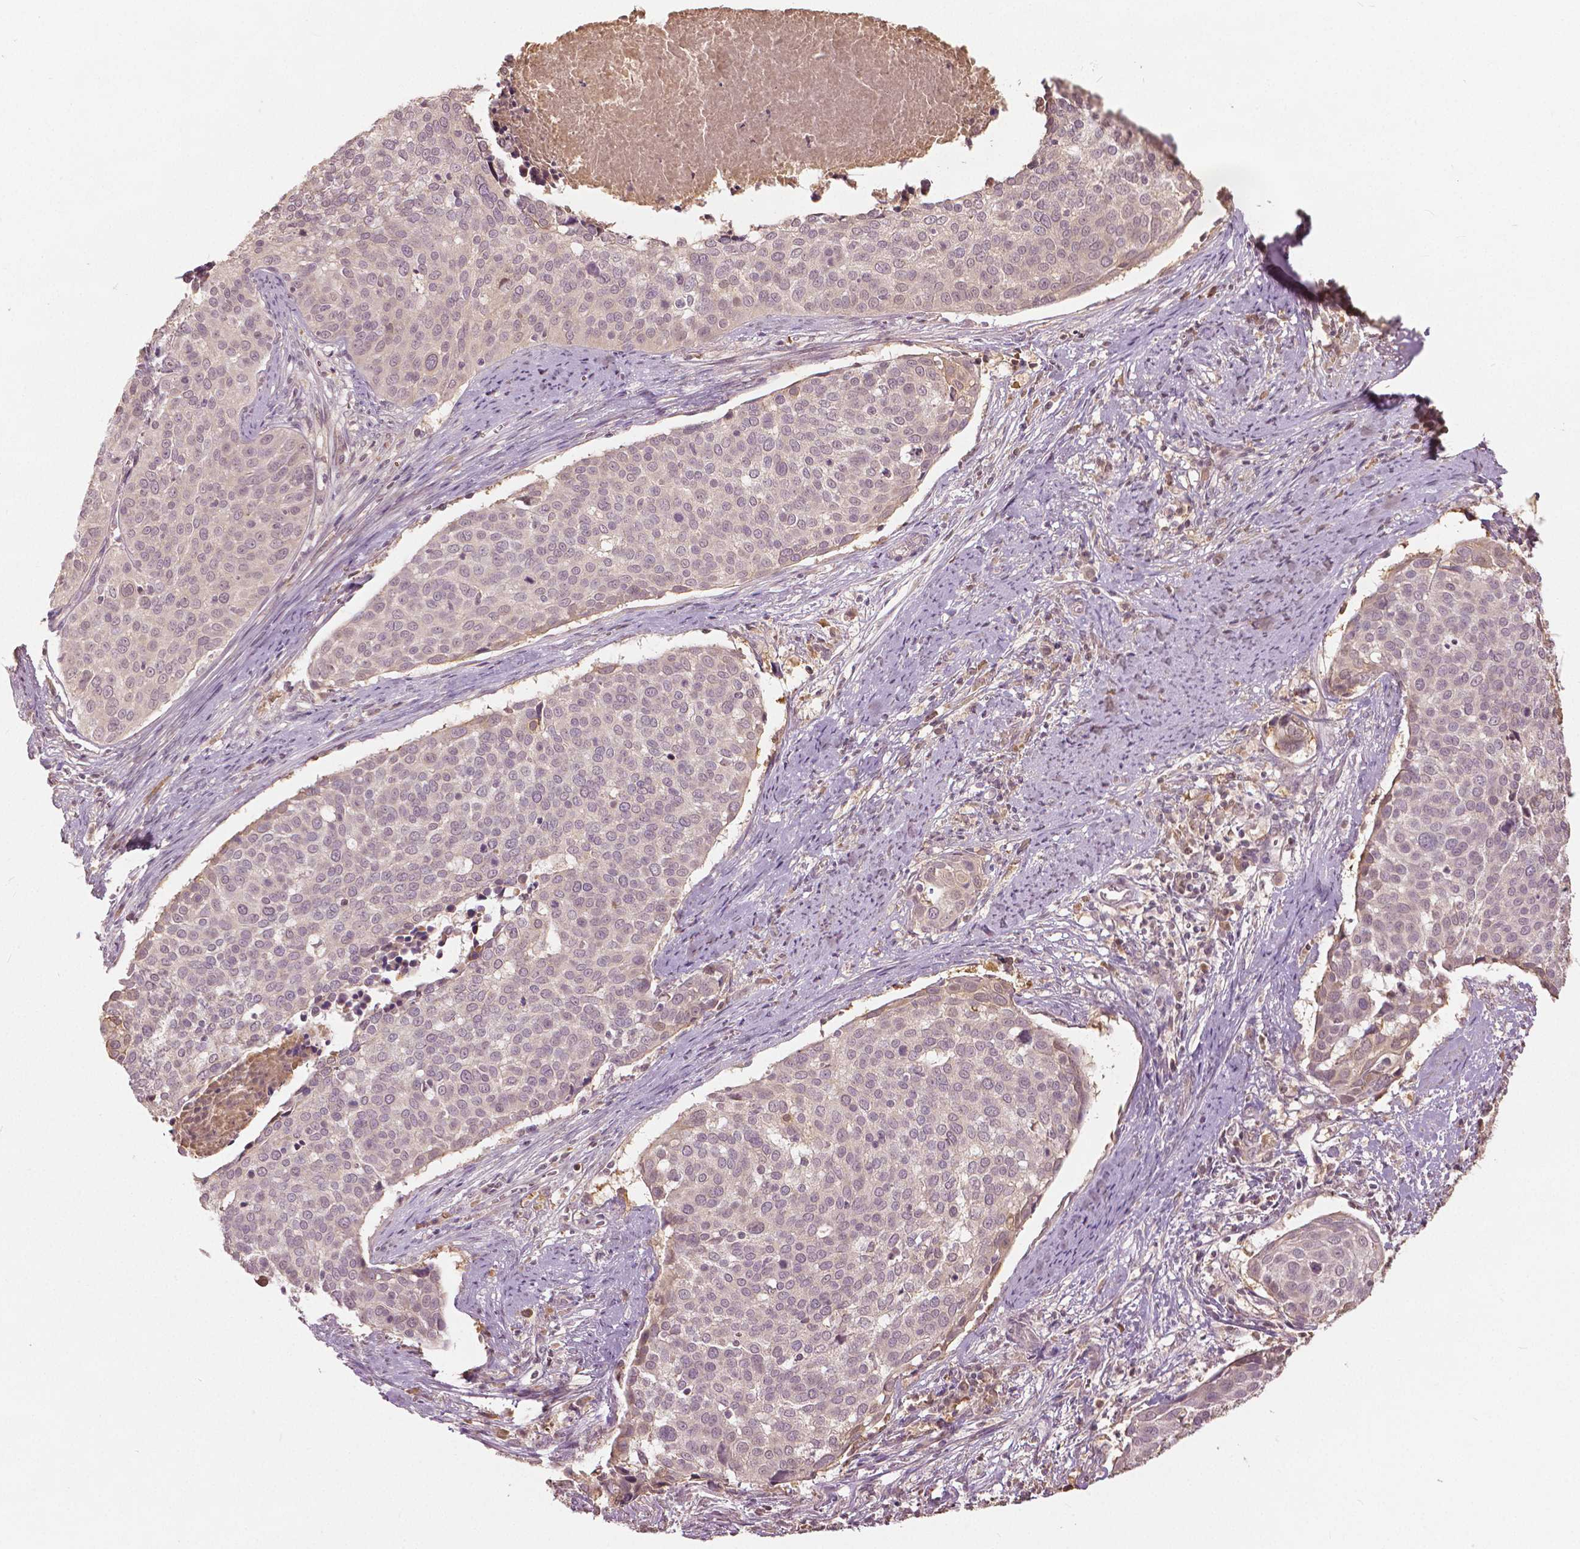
{"staining": {"intensity": "negative", "quantity": "none", "location": "none"}, "tissue": "cervical cancer", "cell_type": "Tumor cells", "image_type": "cancer", "snomed": [{"axis": "morphology", "description": "Squamous cell carcinoma, NOS"}, {"axis": "topography", "description": "Cervix"}], "caption": "Immunohistochemistry of human cervical cancer exhibits no positivity in tumor cells.", "gene": "ANGPTL4", "patient": {"sex": "female", "age": 39}}